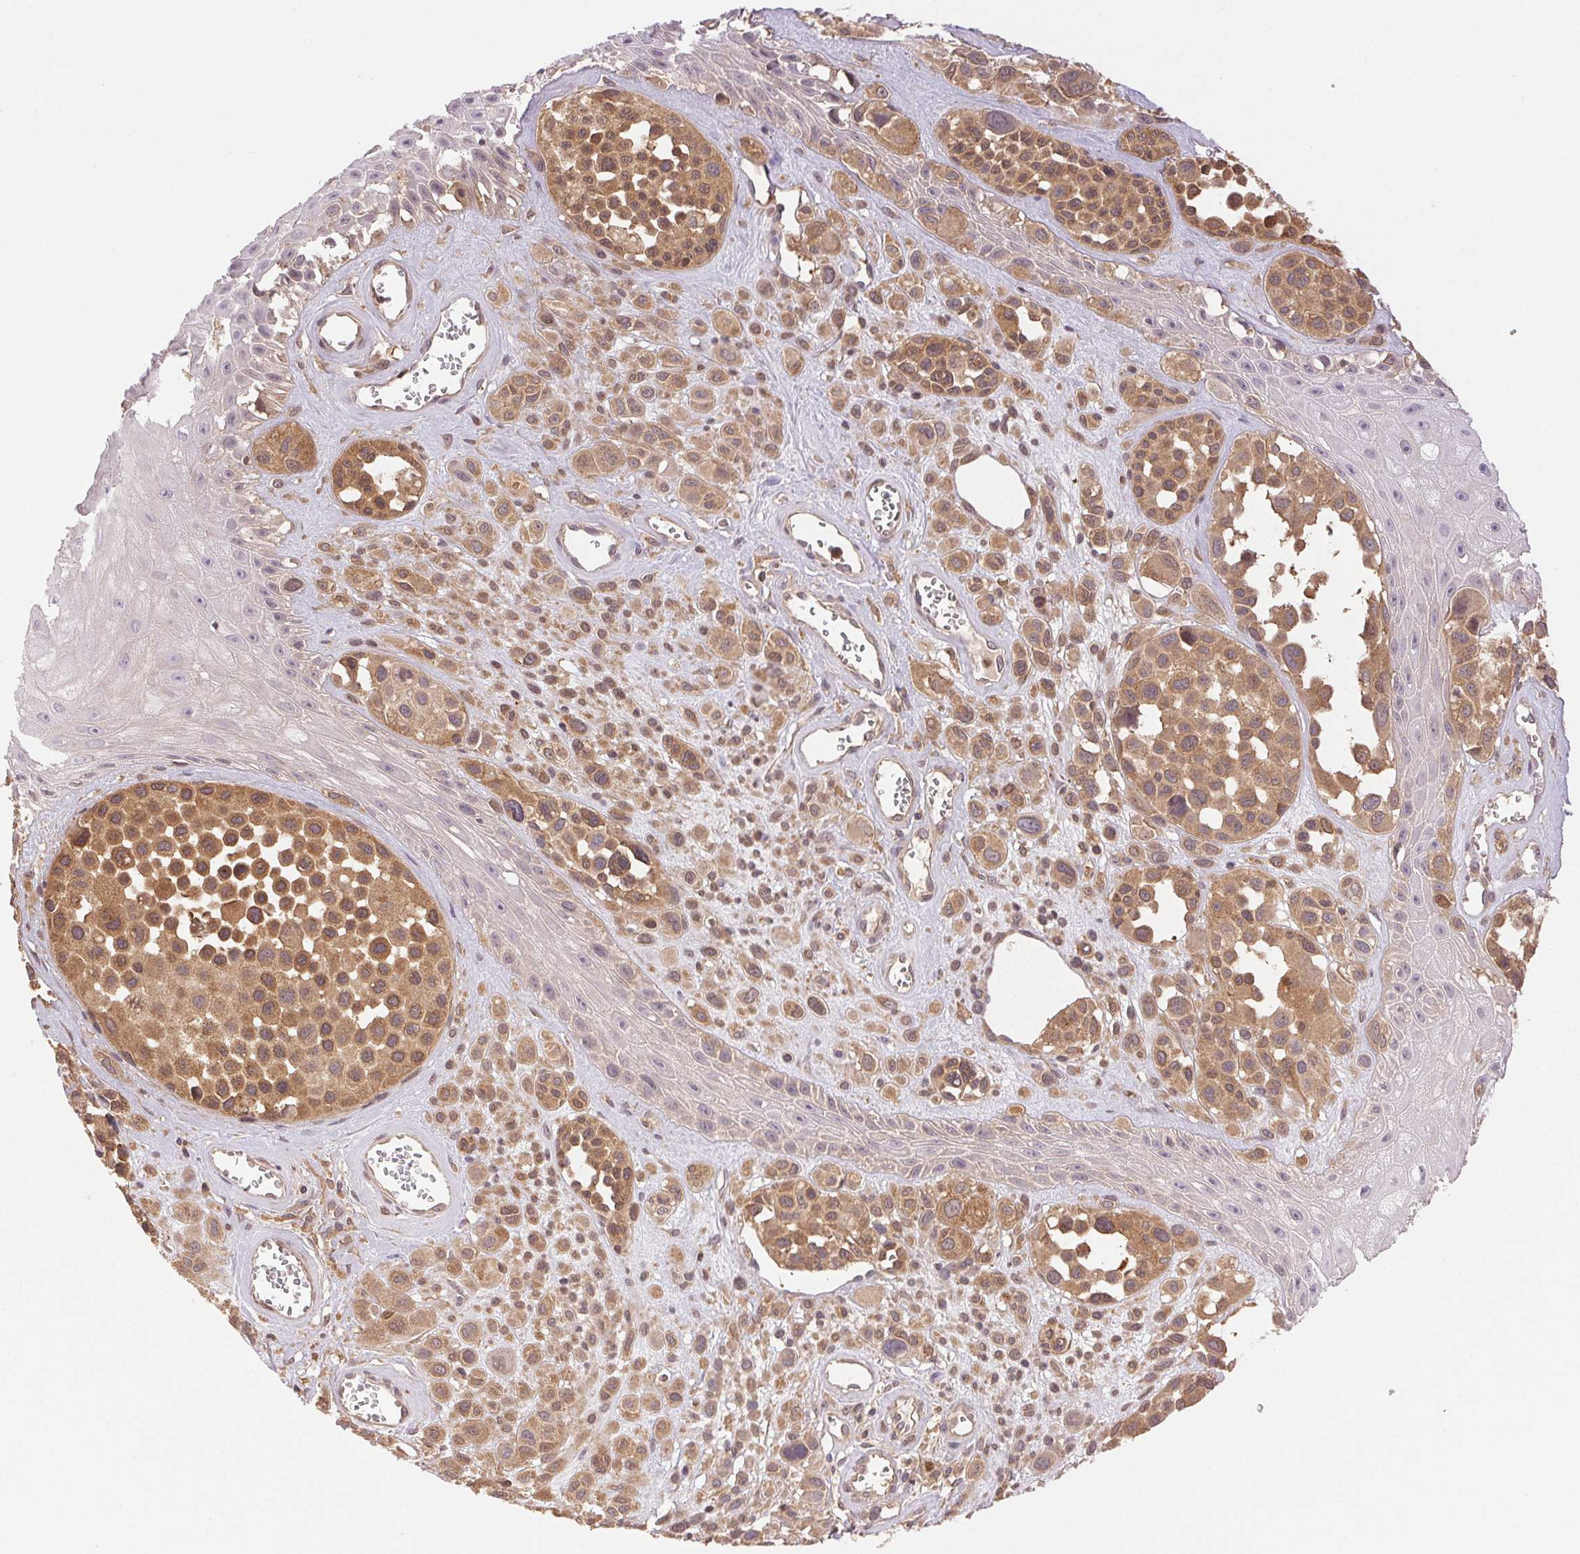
{"staining": {"intensity": "moderate", "quantity": ">75%", "location": "cytoplasmic/membranous"}, "tissue": "melanoma", "cell_type": "Tumor cells", "image_type": "cancer", "snomed": [{"axis": "morphology", "description": "Malignant melanoma, NOS"}, {"axis": "topography", "description": "Skin"}], "caption": "Immunohistochemical staining of human malignant melanoma demonstrates medium levels of moderate cytoplasmic/membranous staining in approximately >75% of tumor cells.", "gene": "GDI2", "patient": {"sex": "male", "age": 77}}